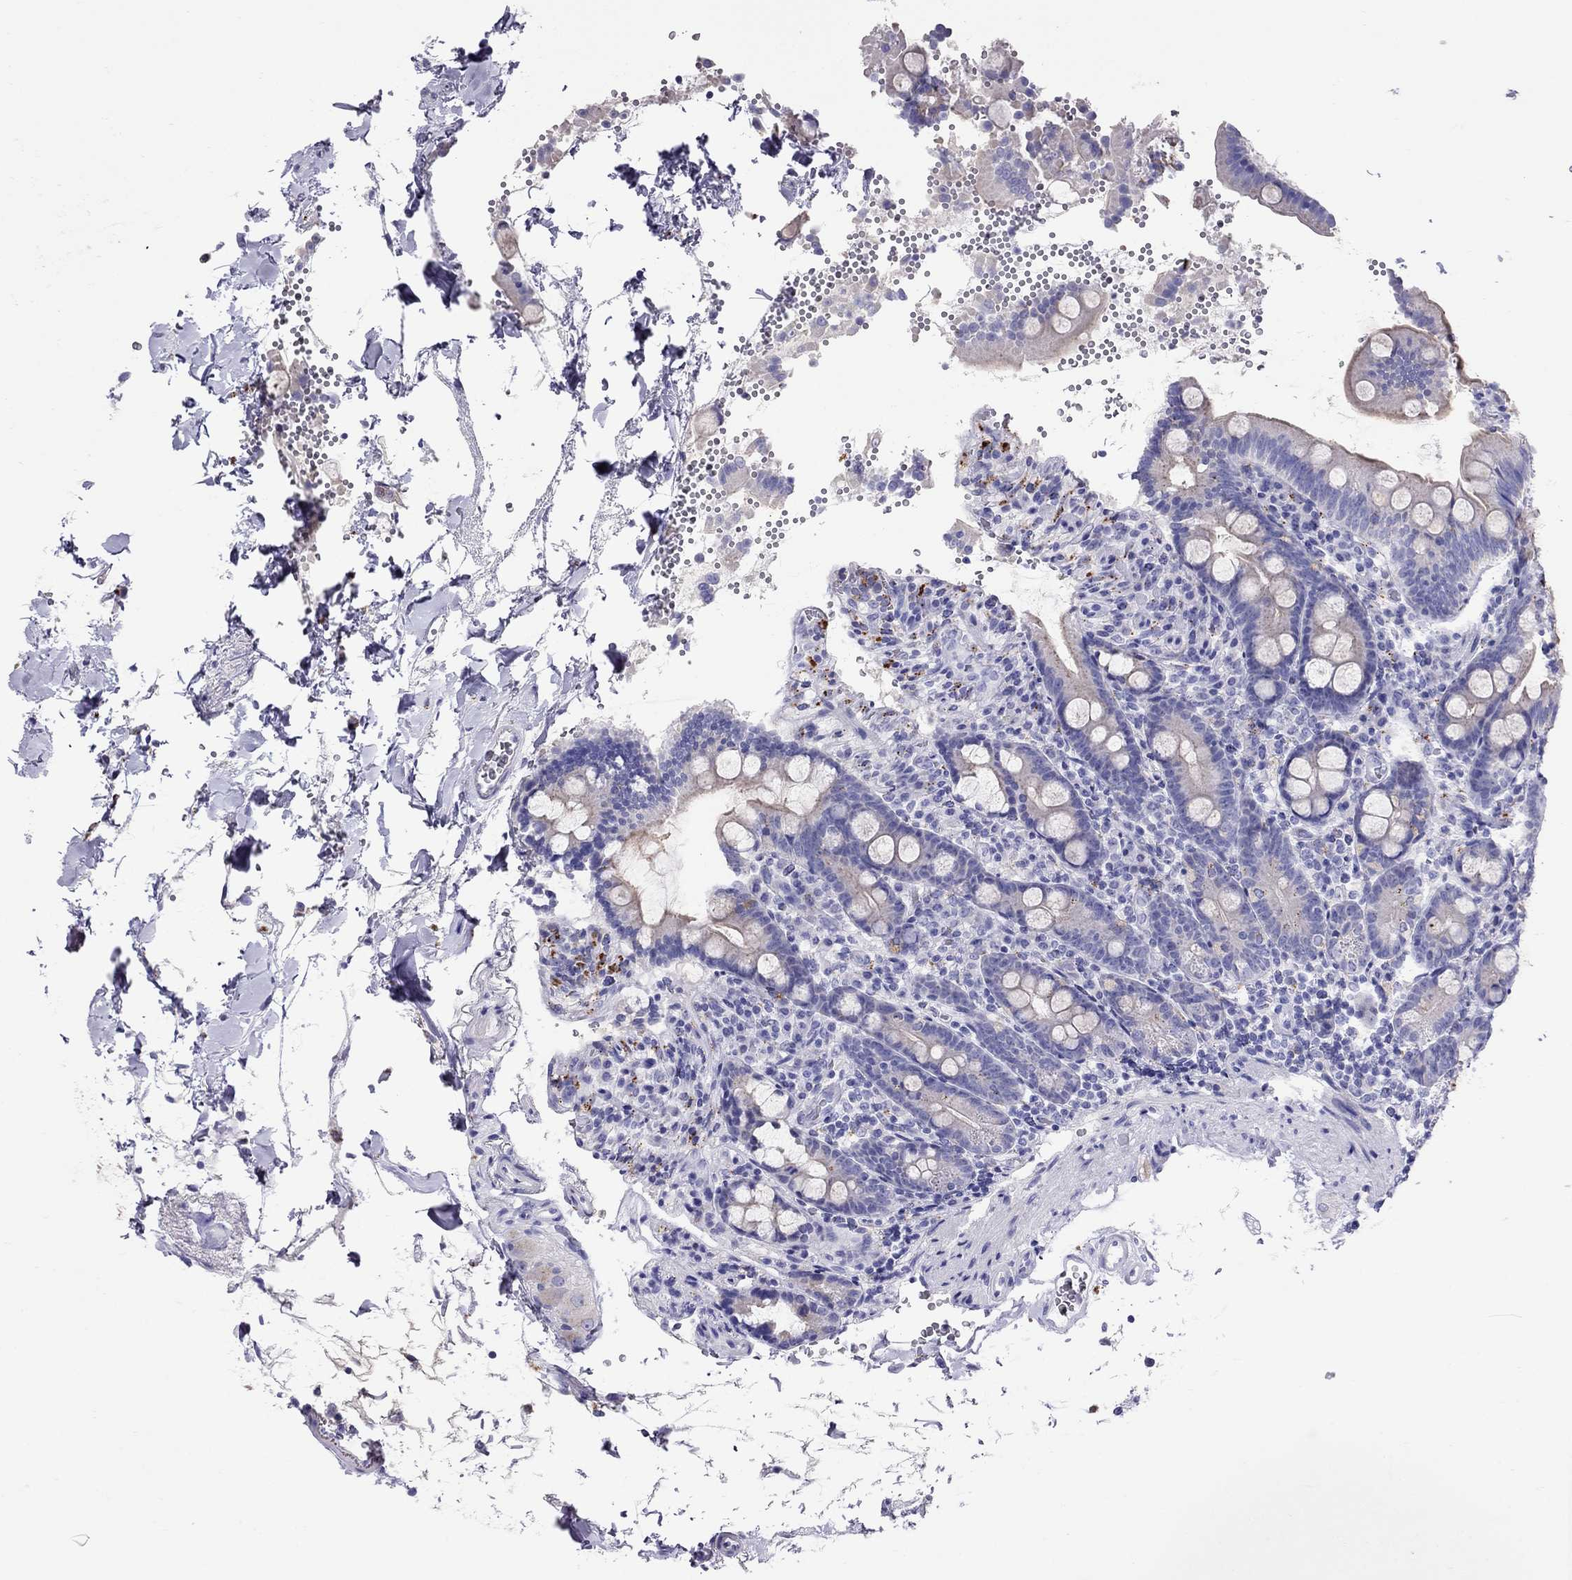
{"staining": {"intensity": "negative", "quantity": "none", "location": "none"}, "tissue": "duodenum", "cell_type": "Glandular cells", "image_type": "normal", "snomed": [{"axis": "morphology", "description": "Normal tissue, NOS"}, {"axis": "topography", "description": "Duodenum"}], "caption": "Duodenum was stained to show a protein in brown. There is no significant staining in glandular cells. The staining is performed using DAB (3,3'-diaminobenzidine) brown chromogen with nuclei counter-stained in using hematoxylin.", "gene": "CLPSL2", "patient": {"sex": "male", "age": 59}}